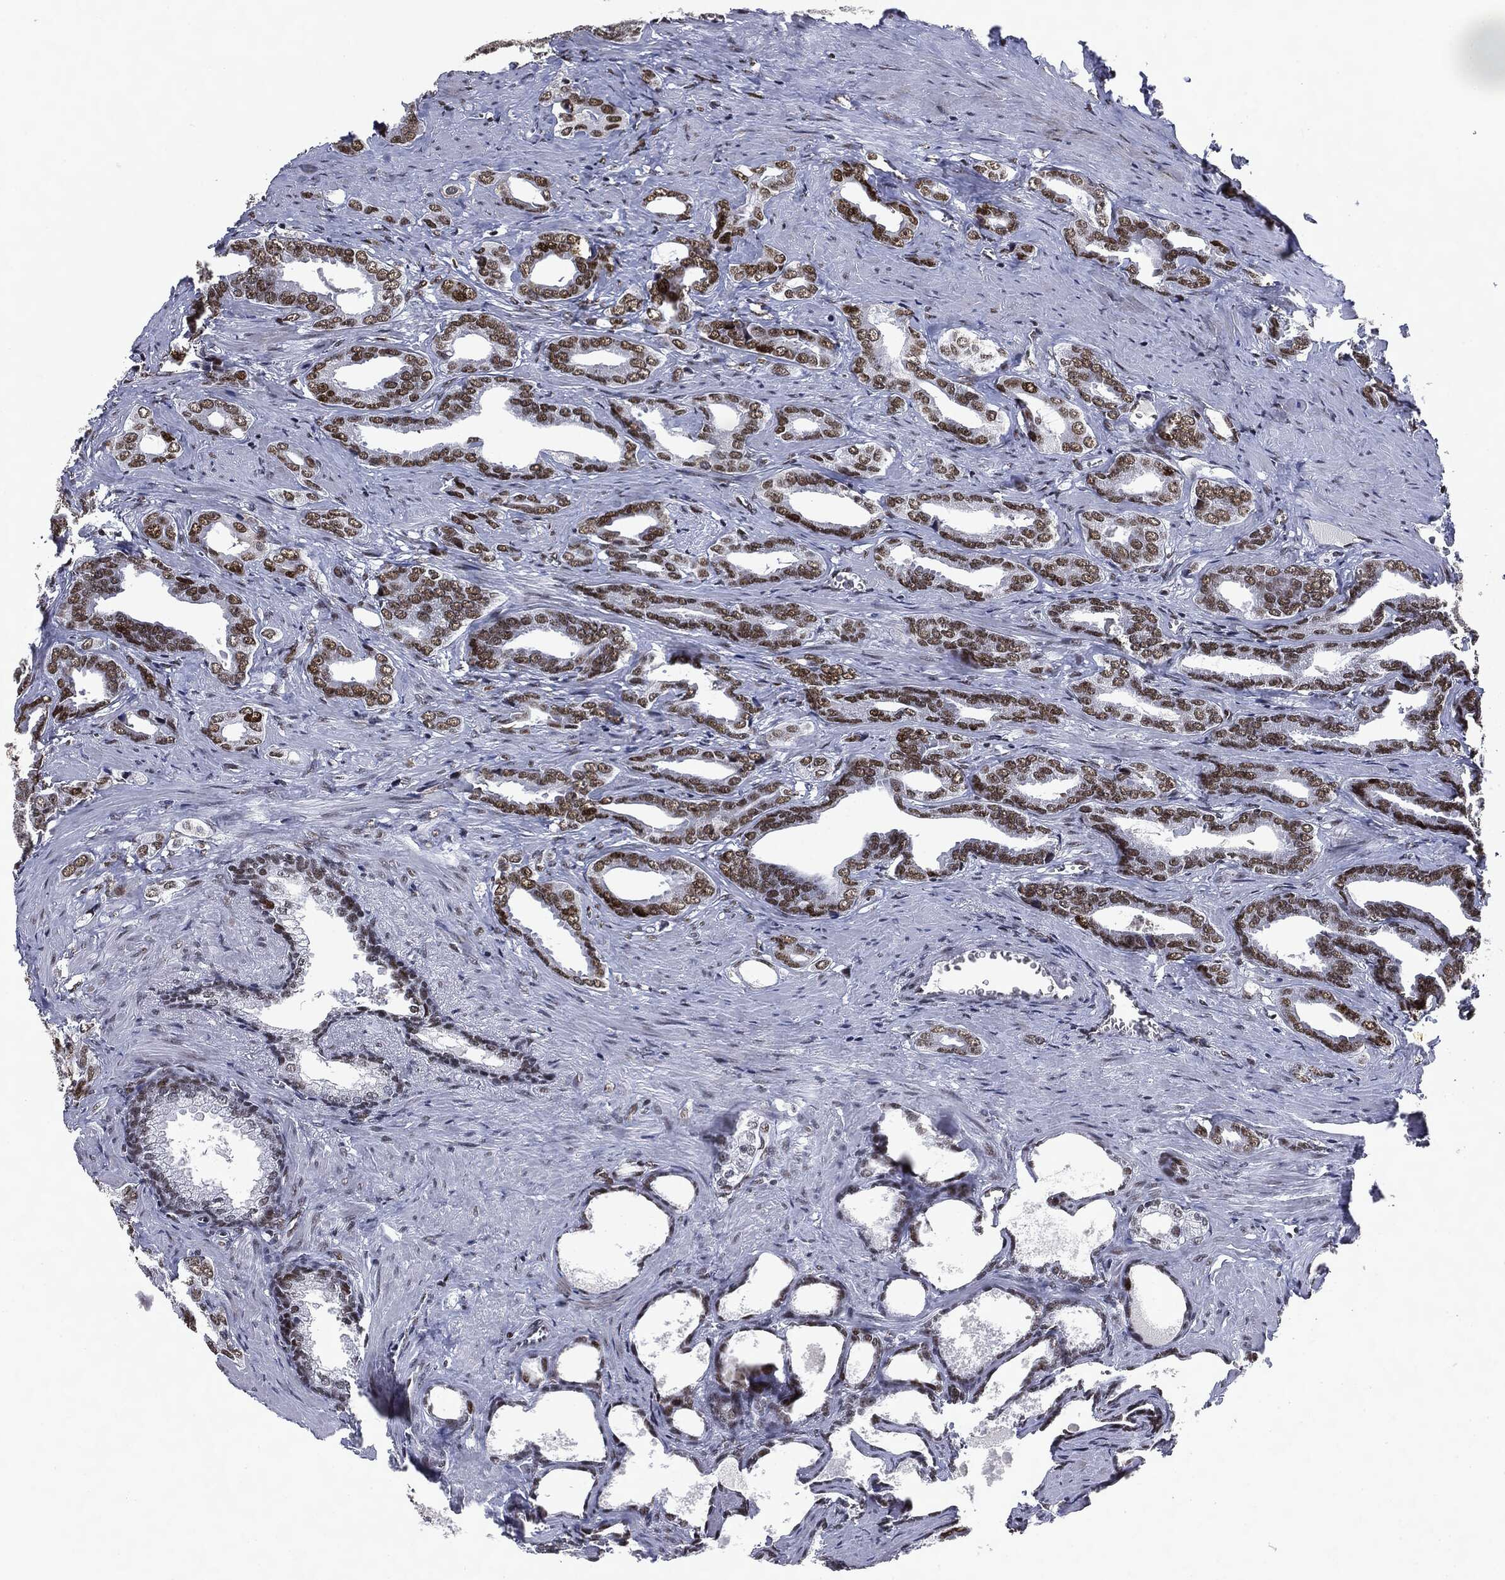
{"staining": {"intensity": "moderate", "quantity": ">75%", "location": "nuclear"}, "tissue": "prostate cancer", "cell_type": "Tumor cells", "image_type": "cancer", "snomed": [{"axis": "morphology", "description": "Adenocarcinoma, NOS"}, {"axis": "topography", "description": "Prostate"}], "caption": "Immunohistochemical staining of human prostate cancer (adenocarcinoma) displays medium levels of moderate nuclear protein expression in about >75% of tumor cells.", "gene": "MSH2", "patient": {"sex": "male", "age": 66}}